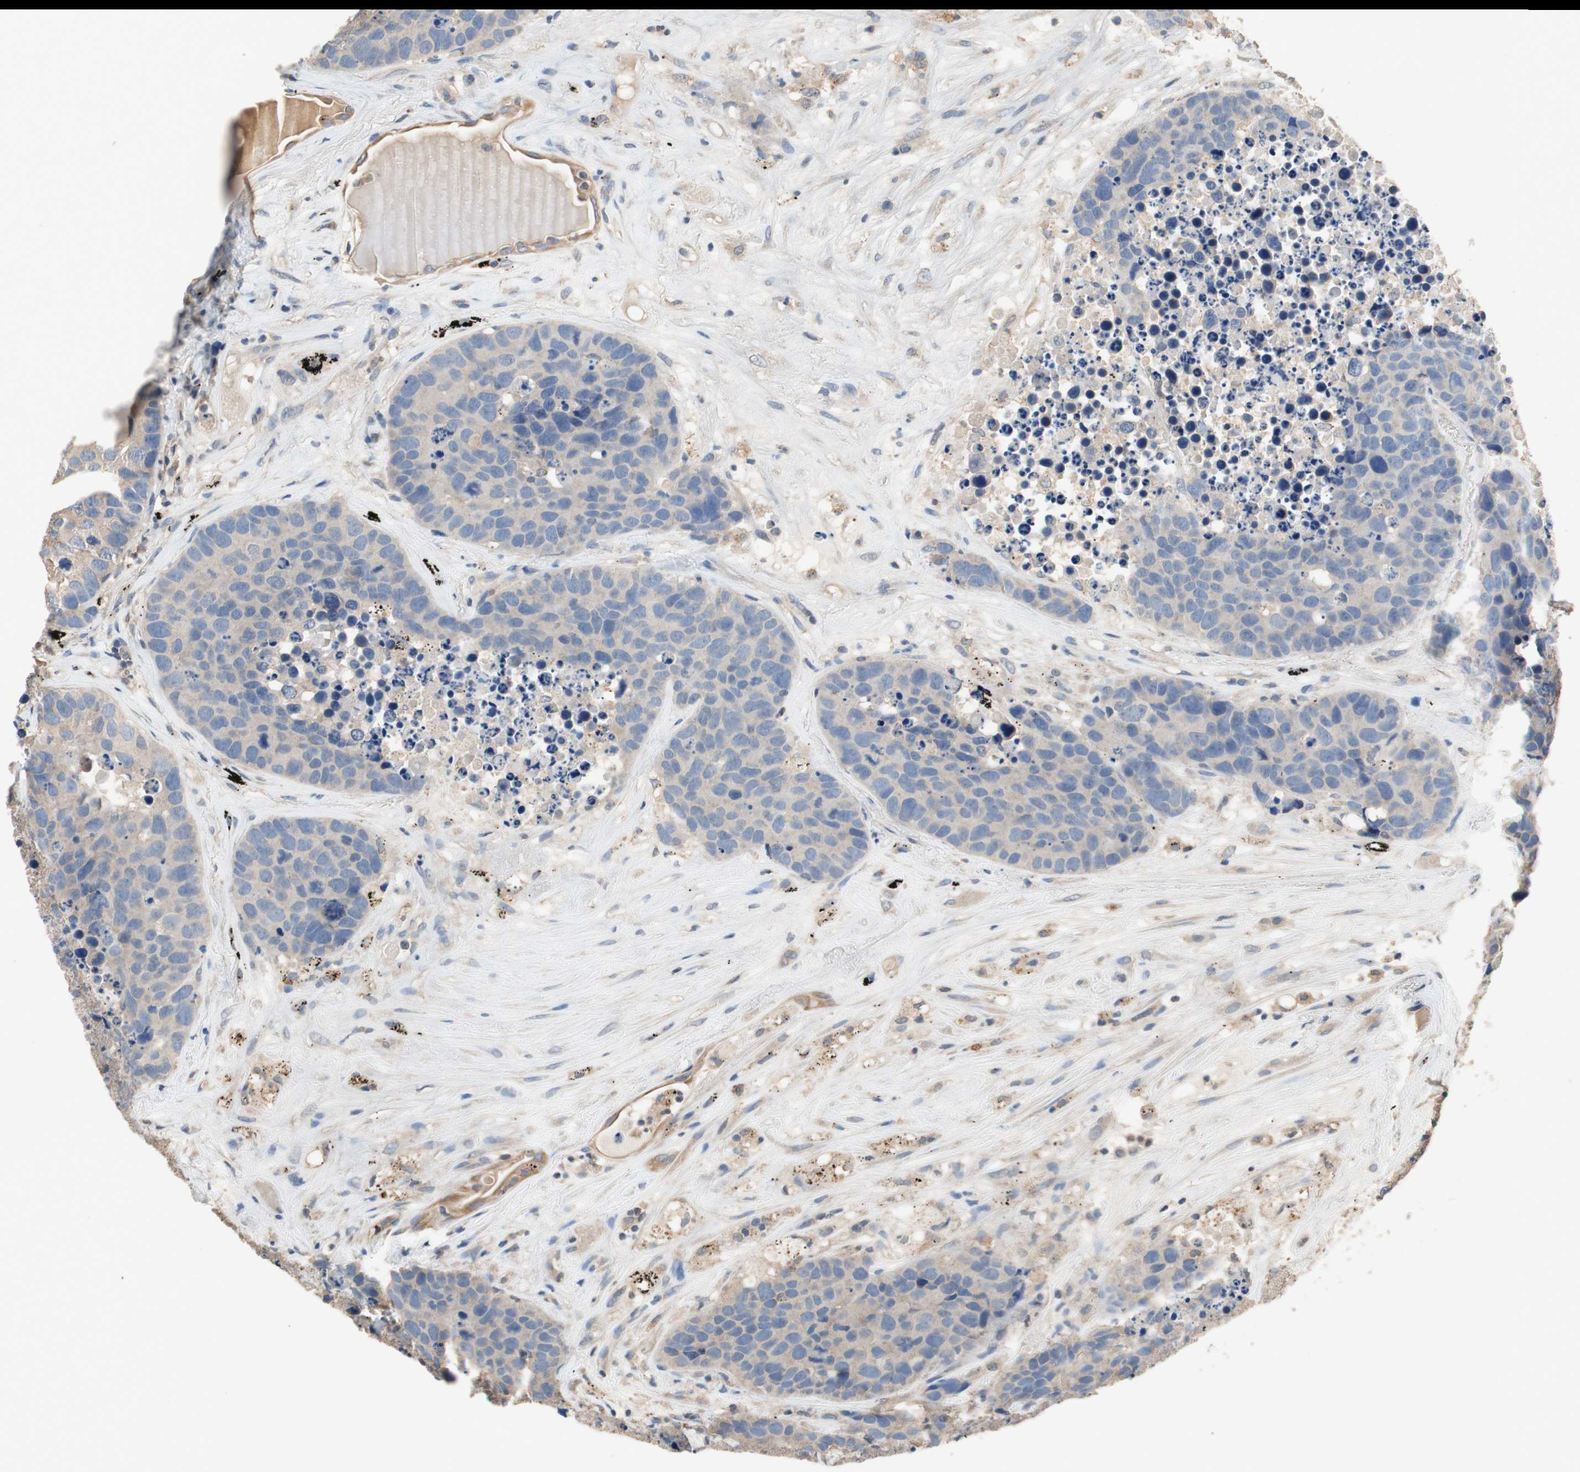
{"staining": {"intensity": "weak", "quantity": "<25%", "location": "cytoplasmic/membranous"}, "tissue": "carcinoid", "cell_type": "Tumor cells", "image_type": "cancer", "snomed": [{"axis": "morphology", "description": "Carcinoid, malignant, NOS"}, {"axis": "topography", "description": "Lung"}], "caption": "Histopathology image shows no significant protein expression in tumor cells of carcinoid.", "gene": "ADAP1", "patient": {"sex": "male", "age": 60}}